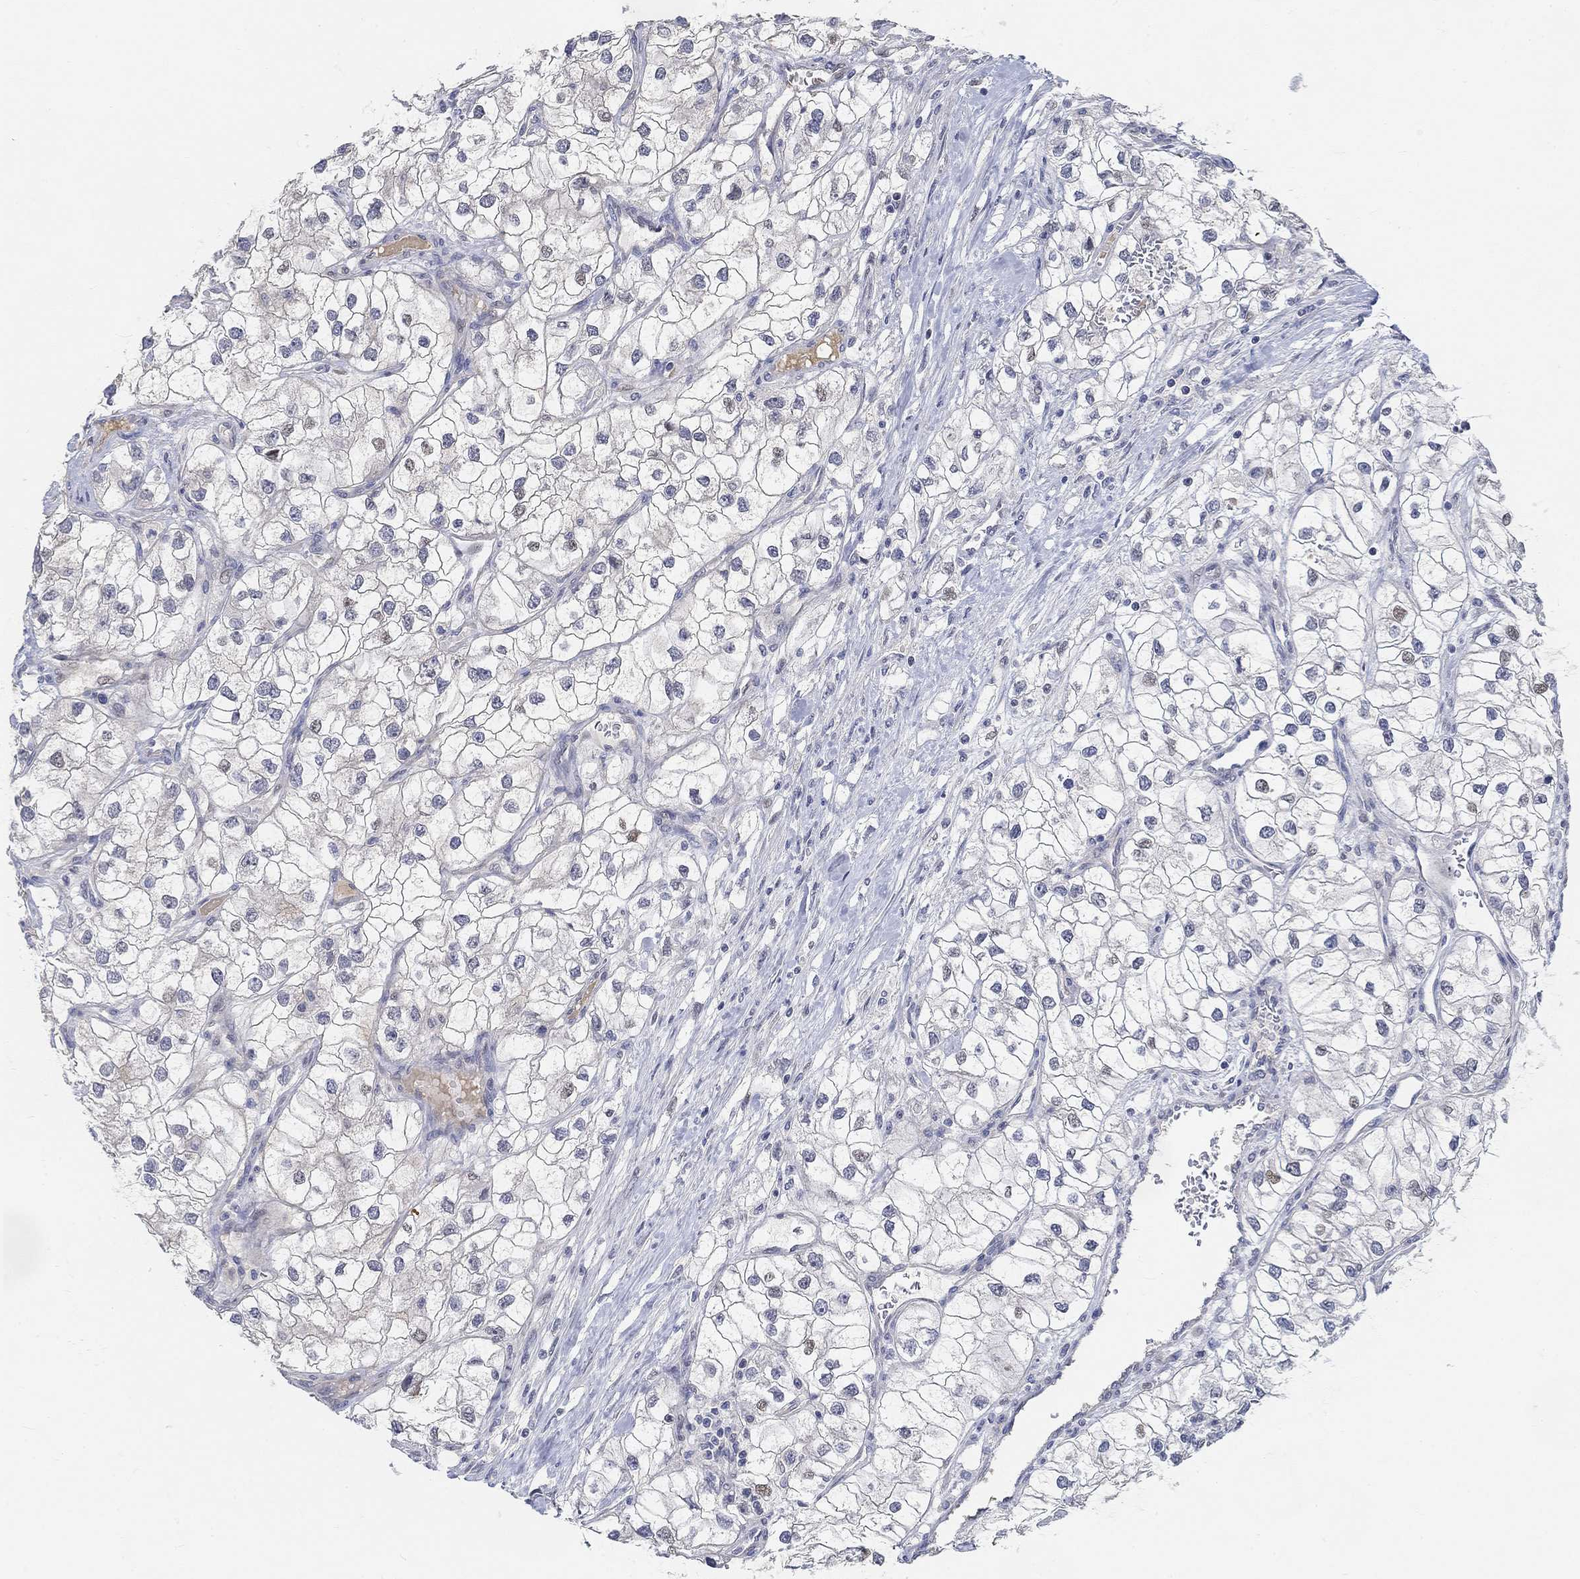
{"staining": {"intensity": "weak", "quantity": "<25%", "location": "nuclear"}, "tissue": "renal cancer", "cell_type": "Tumor cells", "image_type": "cancer", "snomed": [{"axis": "morphology", "description": "Adenocarcinoma, NOS"}, {"axis": "topography", "description": "Kidney"}], "caption": "Human renal cancer stained for a protein using IHC exhibits no positivity in tumor cells.", "gene": "SNTG2", "patient": {"sex": "male", "age": 59}}